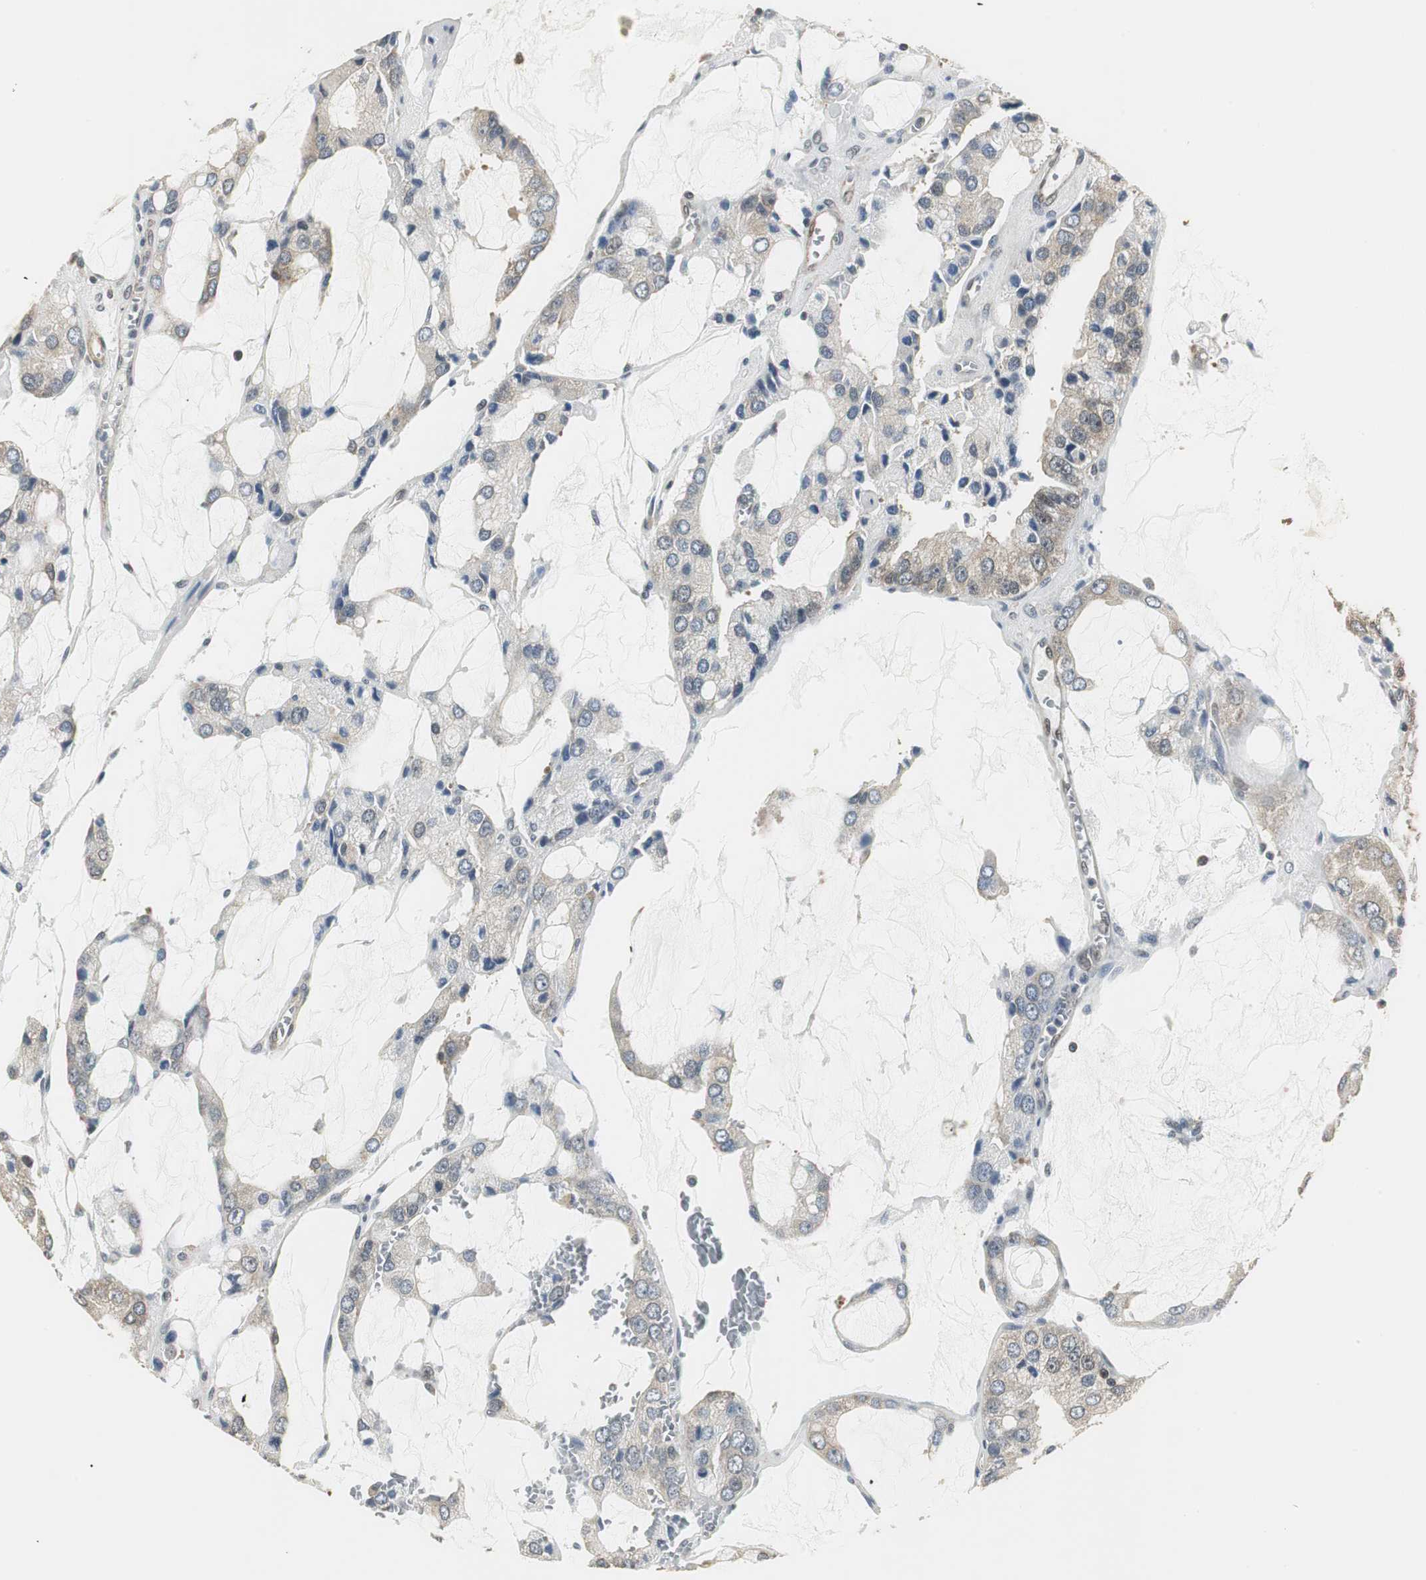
{"staining": {"intensity": "weak", "quantity": "25%-75%", "location": "cytoplasmic/membranous"}, "tissue": "prostate cancer", "cell_type": "Tumor cells", "image_type": "cancer", "snomed": [{"axis": "morphology", "description": "Adenocarcinoma, High grade"}, {"axis": "topography", "description": "Prostate"}], "caption": "Prostate cancer was stained to show a protein in brown. There is low levels of weak cytoplasmic/membranous expression in about 25%-75% of tumor cells.", "gene": "CCT5", "patient": {"sex": "male", "age": 67}}